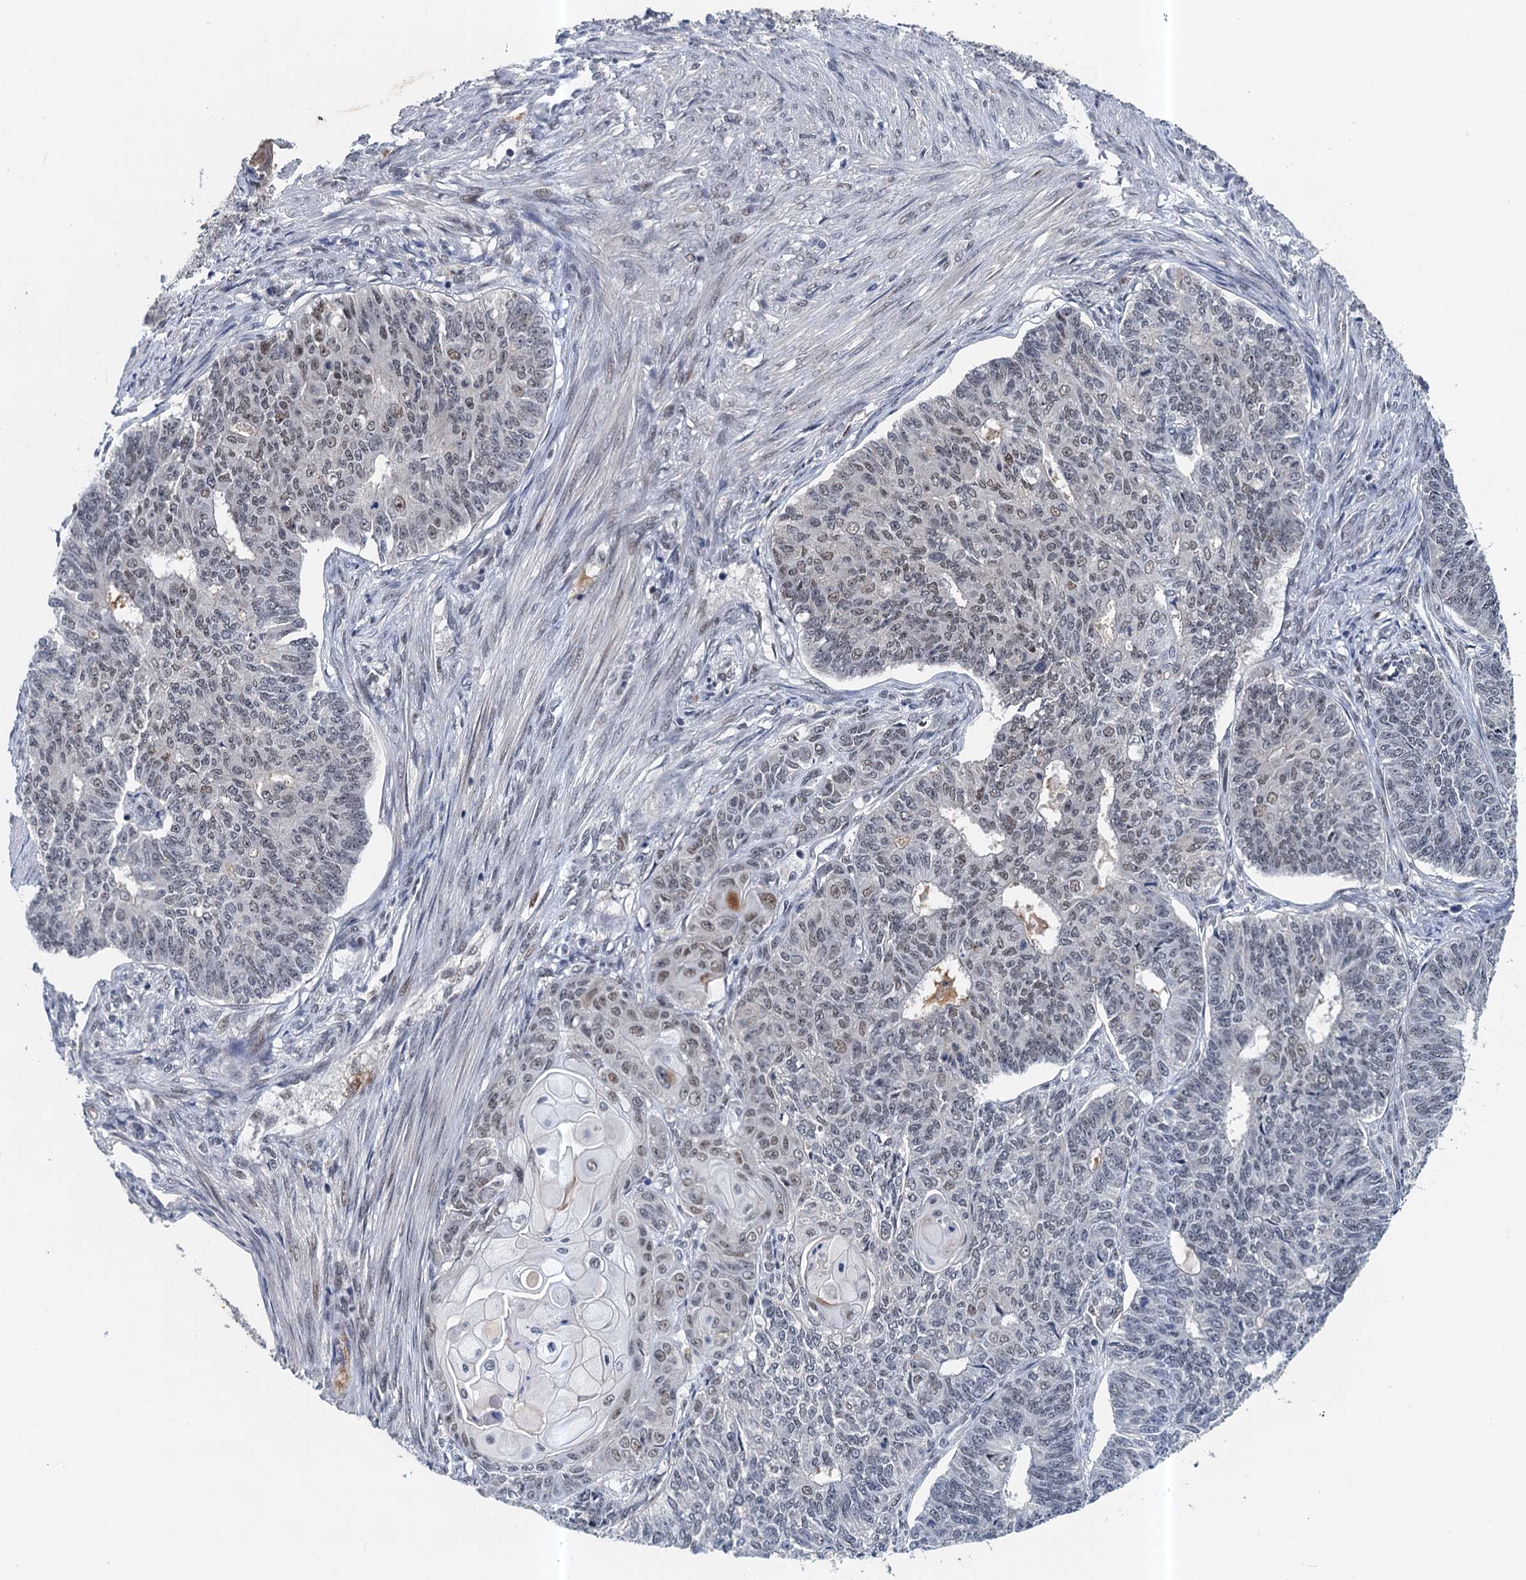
{"staining": {"intensity": "weak", "quantity": "<25%", "location": "nuclear"}, "tissue": "endometrial cancer", "cell_type": "Tumor cells", "image_type": "cancer", "snomed": [{"axis": "morphology", "description": "Adenocarcinoma, NOS"}, {"axis": "topography", "description": "Endometrium"}], "caption": "Immunohistochemistry image of neoplastic tissue: human endometrial cancer (adenocarcinoma) stained with DAB (3,3'-diaminobenzidine) reveals no significant protein expression in tumor cells.", "gene": "CSTF3", "patient": {"sex": "female", "age": 32}}